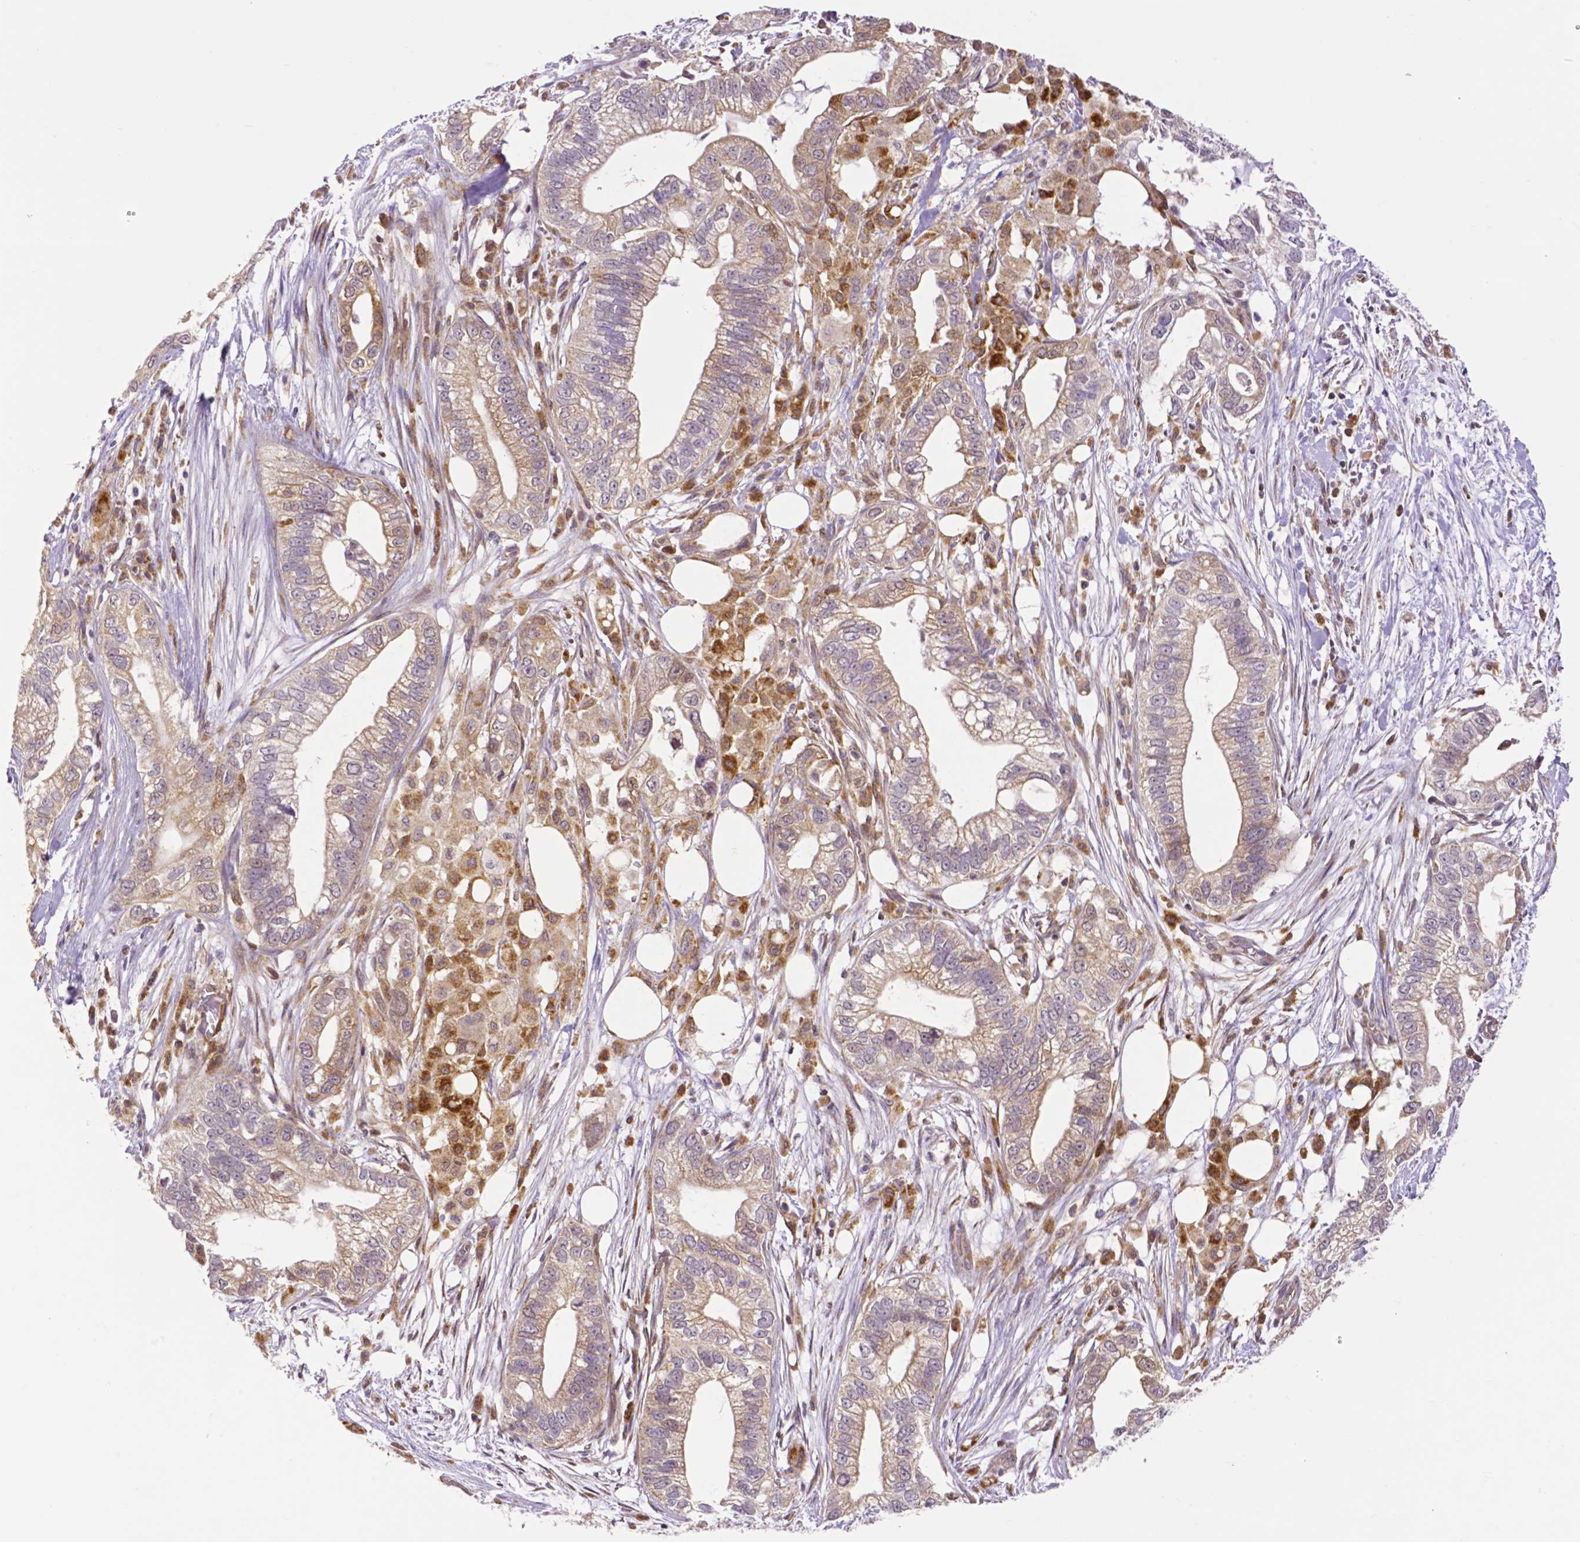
{"staining": {"intensity": "weak", "quantity": ">75%", "location": "cytoplasmic/membranous"}, "tissue": "pancreatic cancer", "cell_type": "Tumor cells", "image_type": "cancer", "snomed": [{"axis": "morphology", "description": "Adenocarcinoma, NOS"}, {"axis": "topography", "description": "Pancreas"}], "caption": "Weak cytoplasmic/membranous protein staining is seen in about >75% of tumor cells in pancreatic cancer (adenocarcinoma). (brown staining indicates protein expression, while blue staining denotes nuclei).", "gene": "MCL1", "patient": {"sex": "male", "age": 70}}